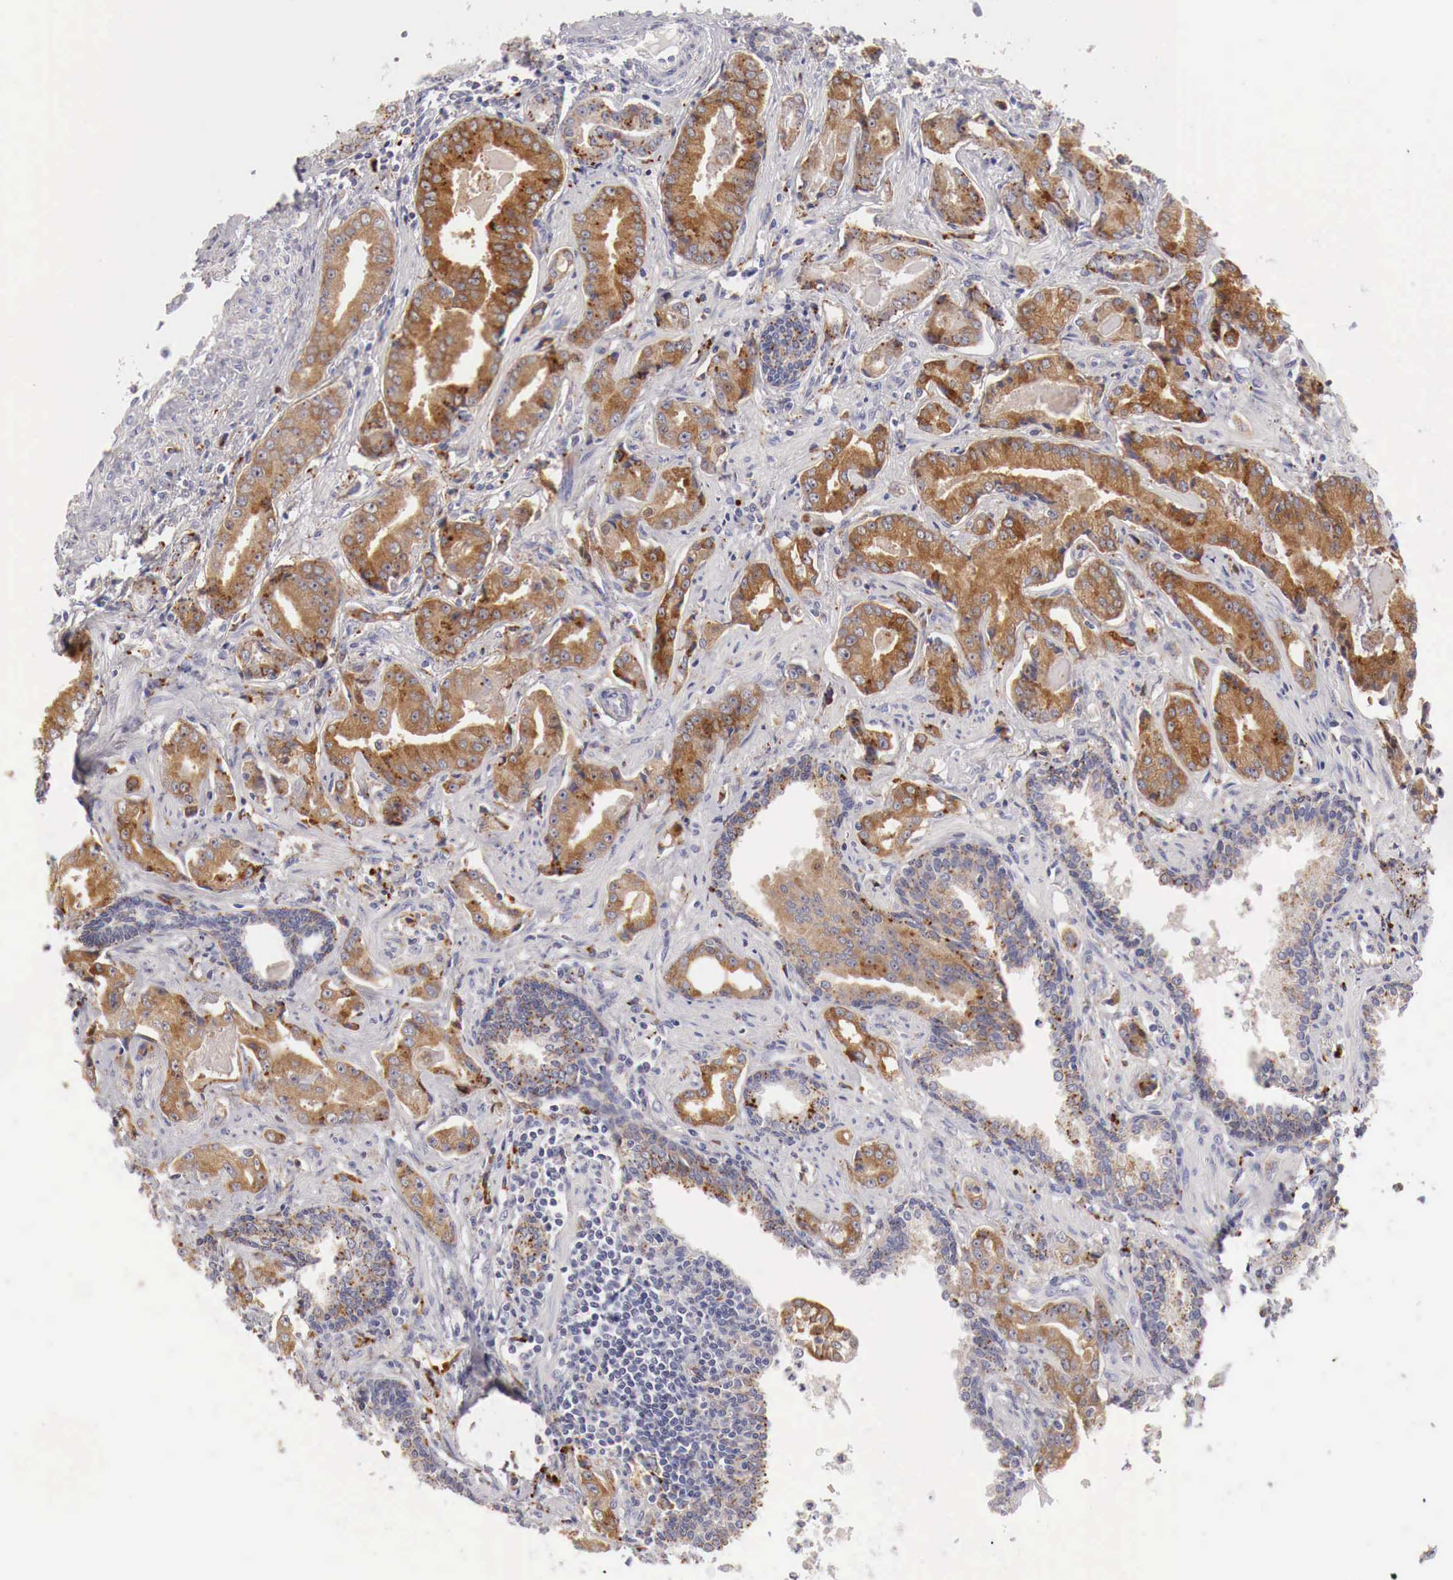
{"staining": {"intensity": "moderate", "quantity": "<25%", "location": "cytoplasmic/membranous"}, "tissue": "prostate cancer", "cell_type": "Tumor cells", "image_type": "cancer", "snomed": [{"axis": "morphology", "description": "Adenocarcinoma, Low grade"}, {"axis": "topography", "description": "Prostate"}], "caption": "Approximately <25% of tumor cells in prostate low-grade adenocarcinoma exhibit moderate cytoplasmic/membranous protein positivity as visualized by brown immunohistochemical staining.", "gene": "GLA", "patient": {"sex": "male", "age": 65}}